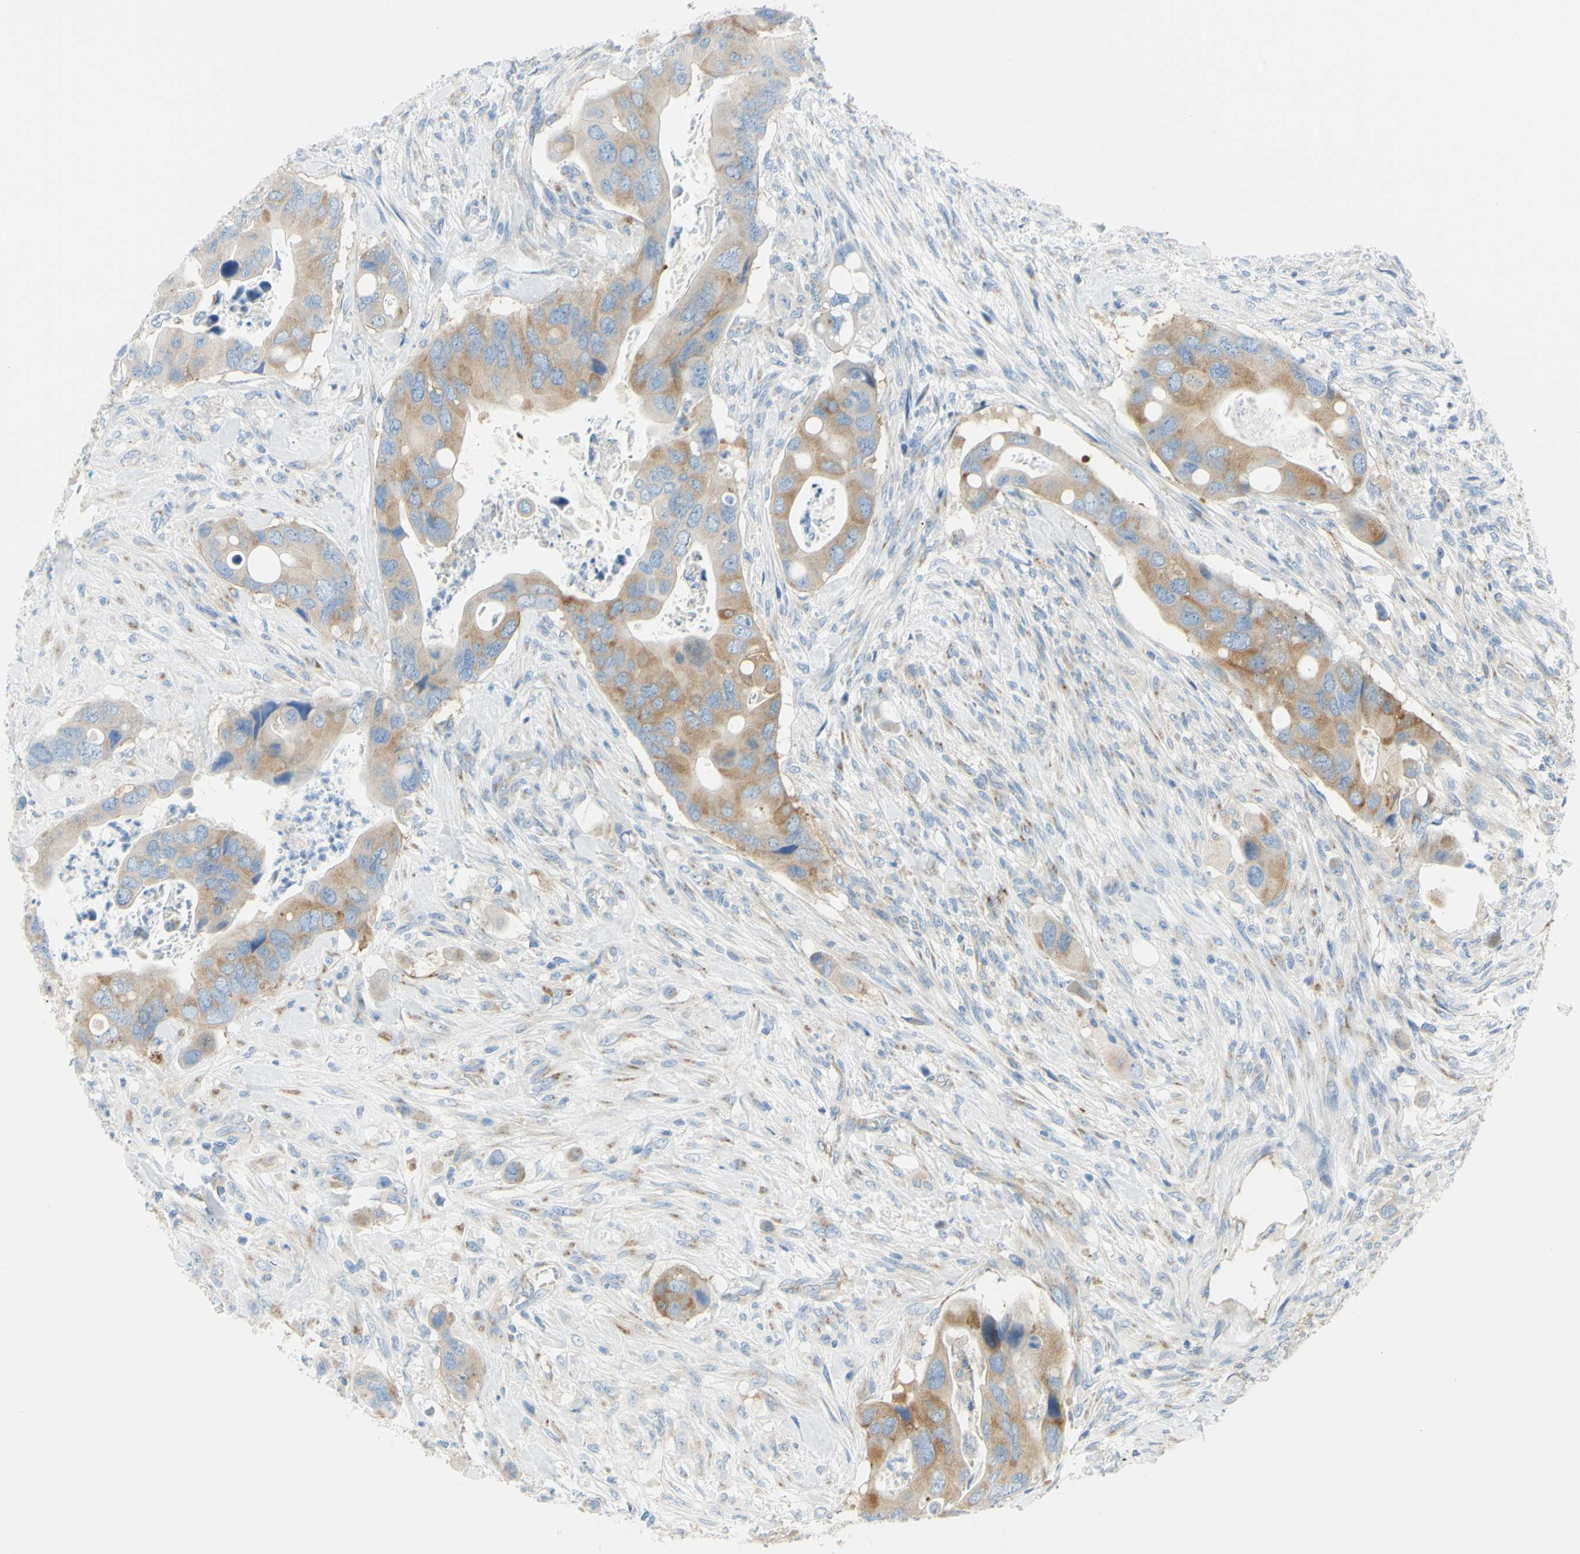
{"staining": {"intensity": "moderate", "quantity": ">75%", "location": "cytoplasmic/membranous"}, "tissue": "colorectal cancer", "cell_type": "Tumor cells", "image_type": "cancer", "snomed": [{"axis": "morphology", "description": "Adenocarcinoma, NOS"}, {"axis": "topography", "description": "Rectum"}], "caption": "The image exhibits a brown stain indicating the presence of a protein in the cytoplasmic/membranous of tumor cells in colorectal adenocarcinoma. (DAB (3,3'-diaminobenzidine) IHC, brown staining for protein, blue staining for nuclei).", "gene": "FRMD4B", "patient": {"sex": "female", "age": 57}}